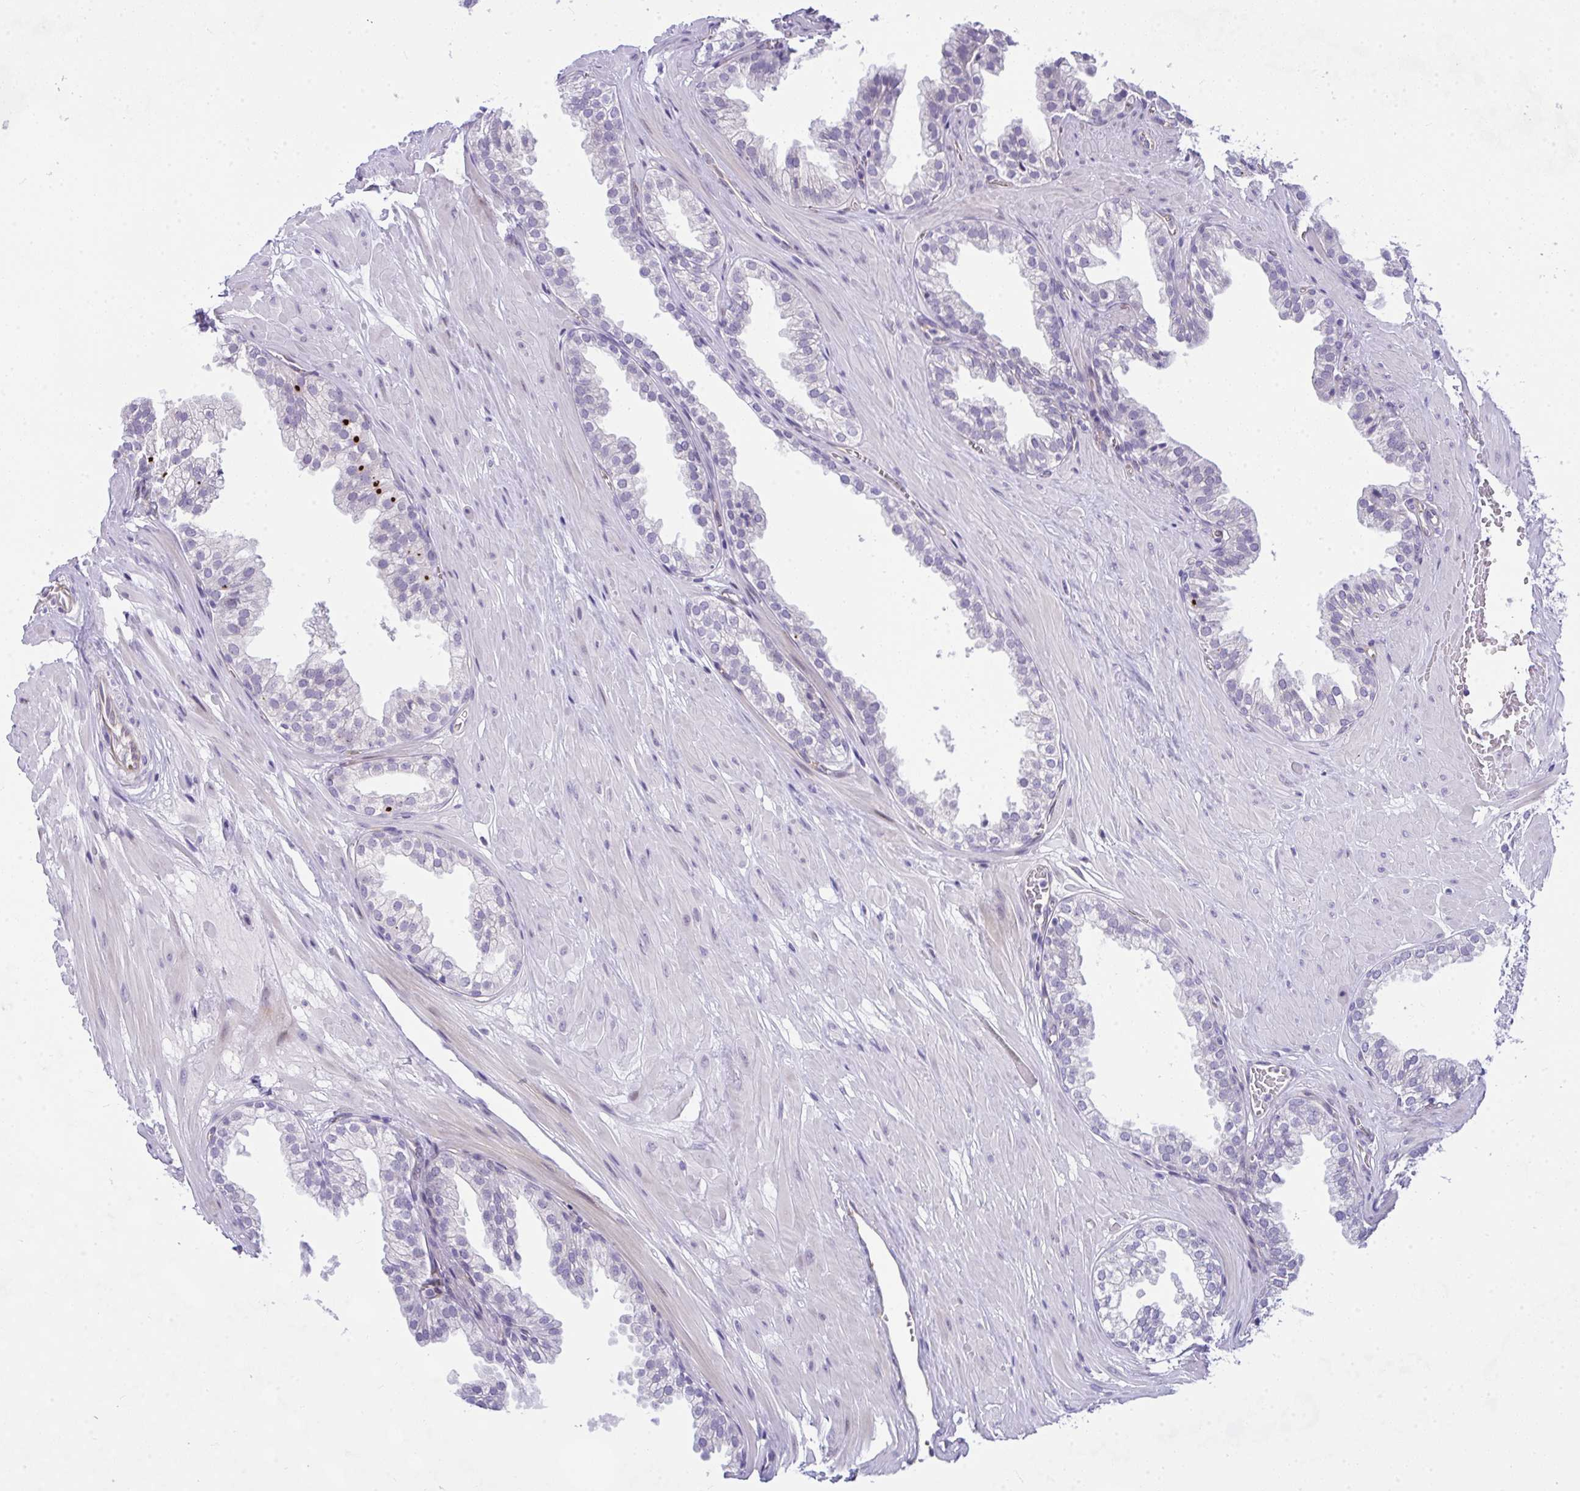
{"staining": {"intensity": "negative", "quantity": "none", "location": "none"}, "tissue": "prostate", "cell_type": "Glandular cells", "image_type": "normal", "snomed": [{"axis": "morphology", "description": "Normal tissue, NOS"}, {"axis": "topography", "description": "Prostate"}, {"axis": "topography", "description": "Peripheral nerve tissue"}], "caption": "The photomicrograph reveals no staining of glandular cells in benign prostate.", "gene": "NFXL1", "patient": {"sex": "male", "age": 55}}